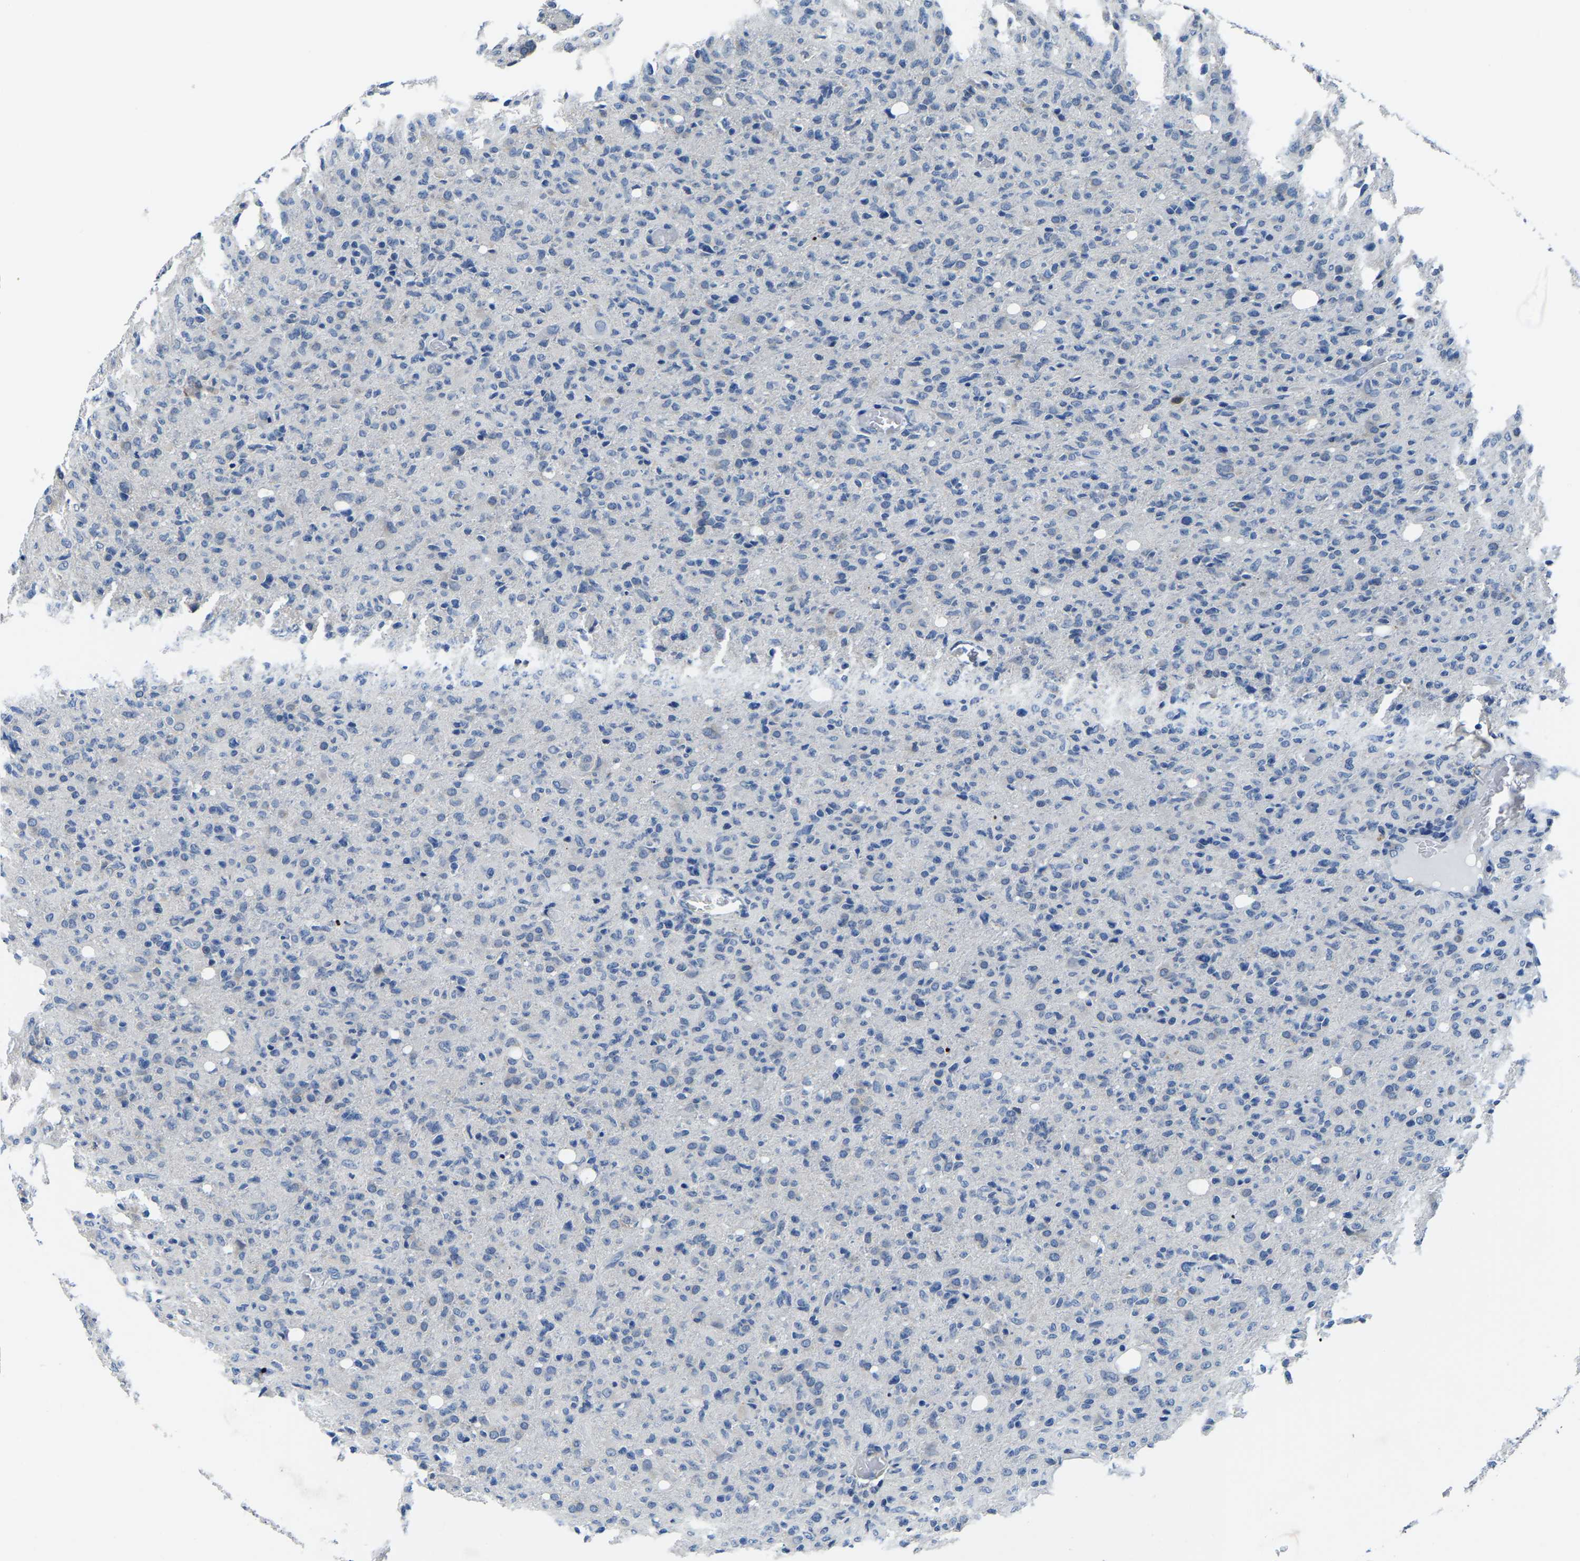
{"staining": {"intensity": "negative", "quantity": "none", "location": "none"}, "tissue": "glioma", "cell_type": "Tumor cells", "image_type": "cancer", "snomed": [{"axis": "morphology", "description": "Glioma, malignant, High grade"}, {"axis": "topography", "description": "Brain"}], "caption": "This is a photomicrograph of immunohistochemistry staining of glioma, which shows no positivity in tumor cells.", "gene": "LIAS", "patient": {"sex": "female", "age": 57}}